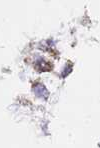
{"staining": {"intensity": "weak", "quantity": "<25%", "location": "cytoplasmic/membranous"}, "tissue": "endometrium", "cell_type": "Cells in endometrial stroma", "image_type": "normal", "snomed": [{"axis": "morphology", "description": "Normal tissue, NOS"}, {"axis": "topography", "description": "Uterus"}, {"axis": "topography", "description": "Endometrium"}], "caption": "IHC image of unremarkable endometrium: human endometrium stained with DAB (3,3'-diaminobenzidine) demonstrates no significant protein expression in cells in endometrial stroma.", "gene": "MRPS26", "patient": {"sex": "female", "age": 48}}